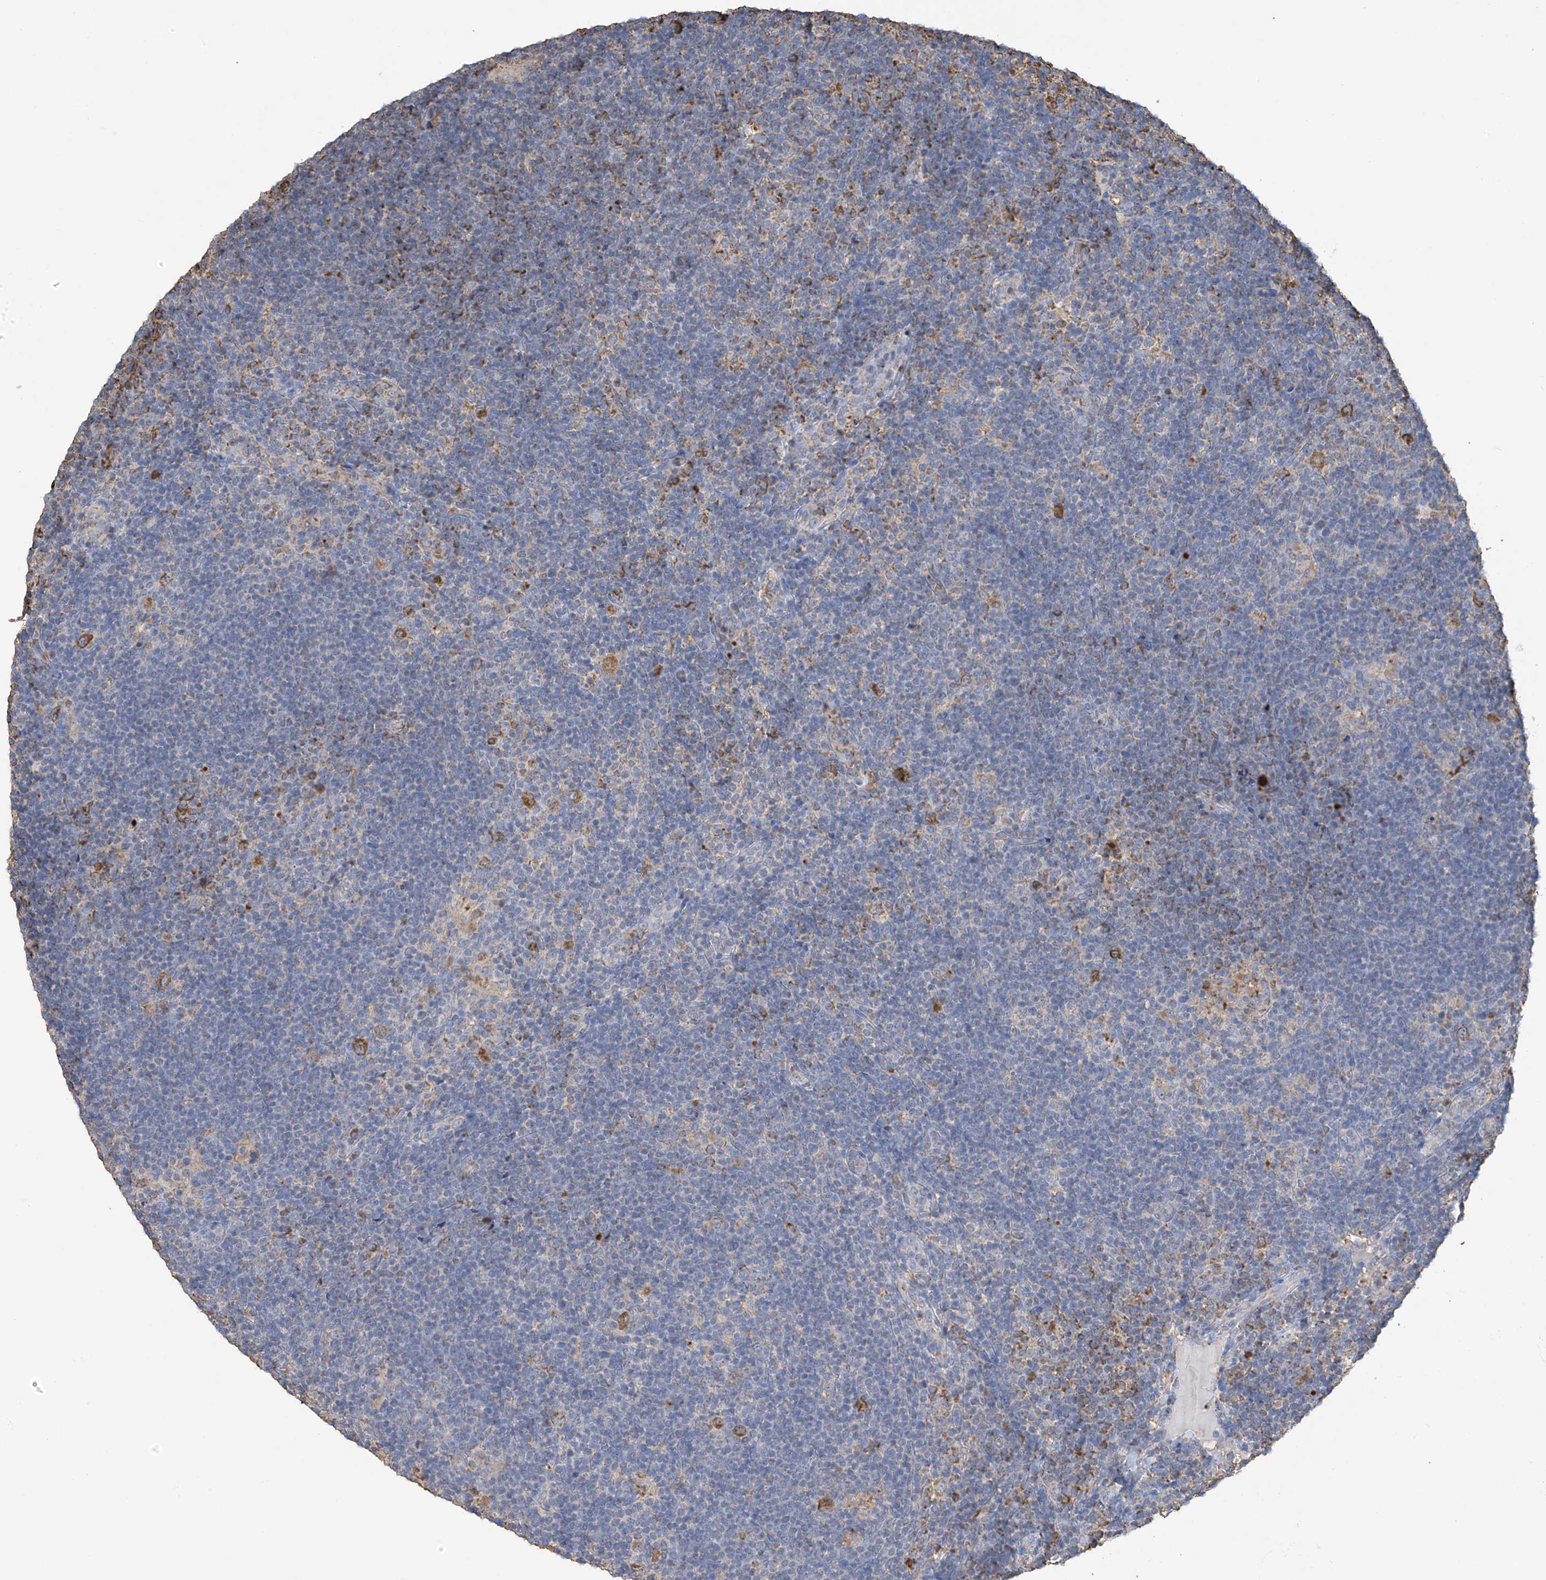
{"staining": {"intensity": "moderate", "quantity": ">75%", "location": "cytoplasmic/membranous"}, "tissue": "lymphoma", "cell_type": "Tumor cells", "image_type": "cancer", "snomed": [{"axis": "morphology", "description": "Hodgkin's disease, NOS"}, {"axis": "topography", "description": "Lymph node"}], "caption": "A brown stain shows moderate cytoplasmic/membranous positivity of a protein in Hodgkin's disease tumor cells.", "gene": "OGT", "patient": {"sex": "female", "age": 57}}